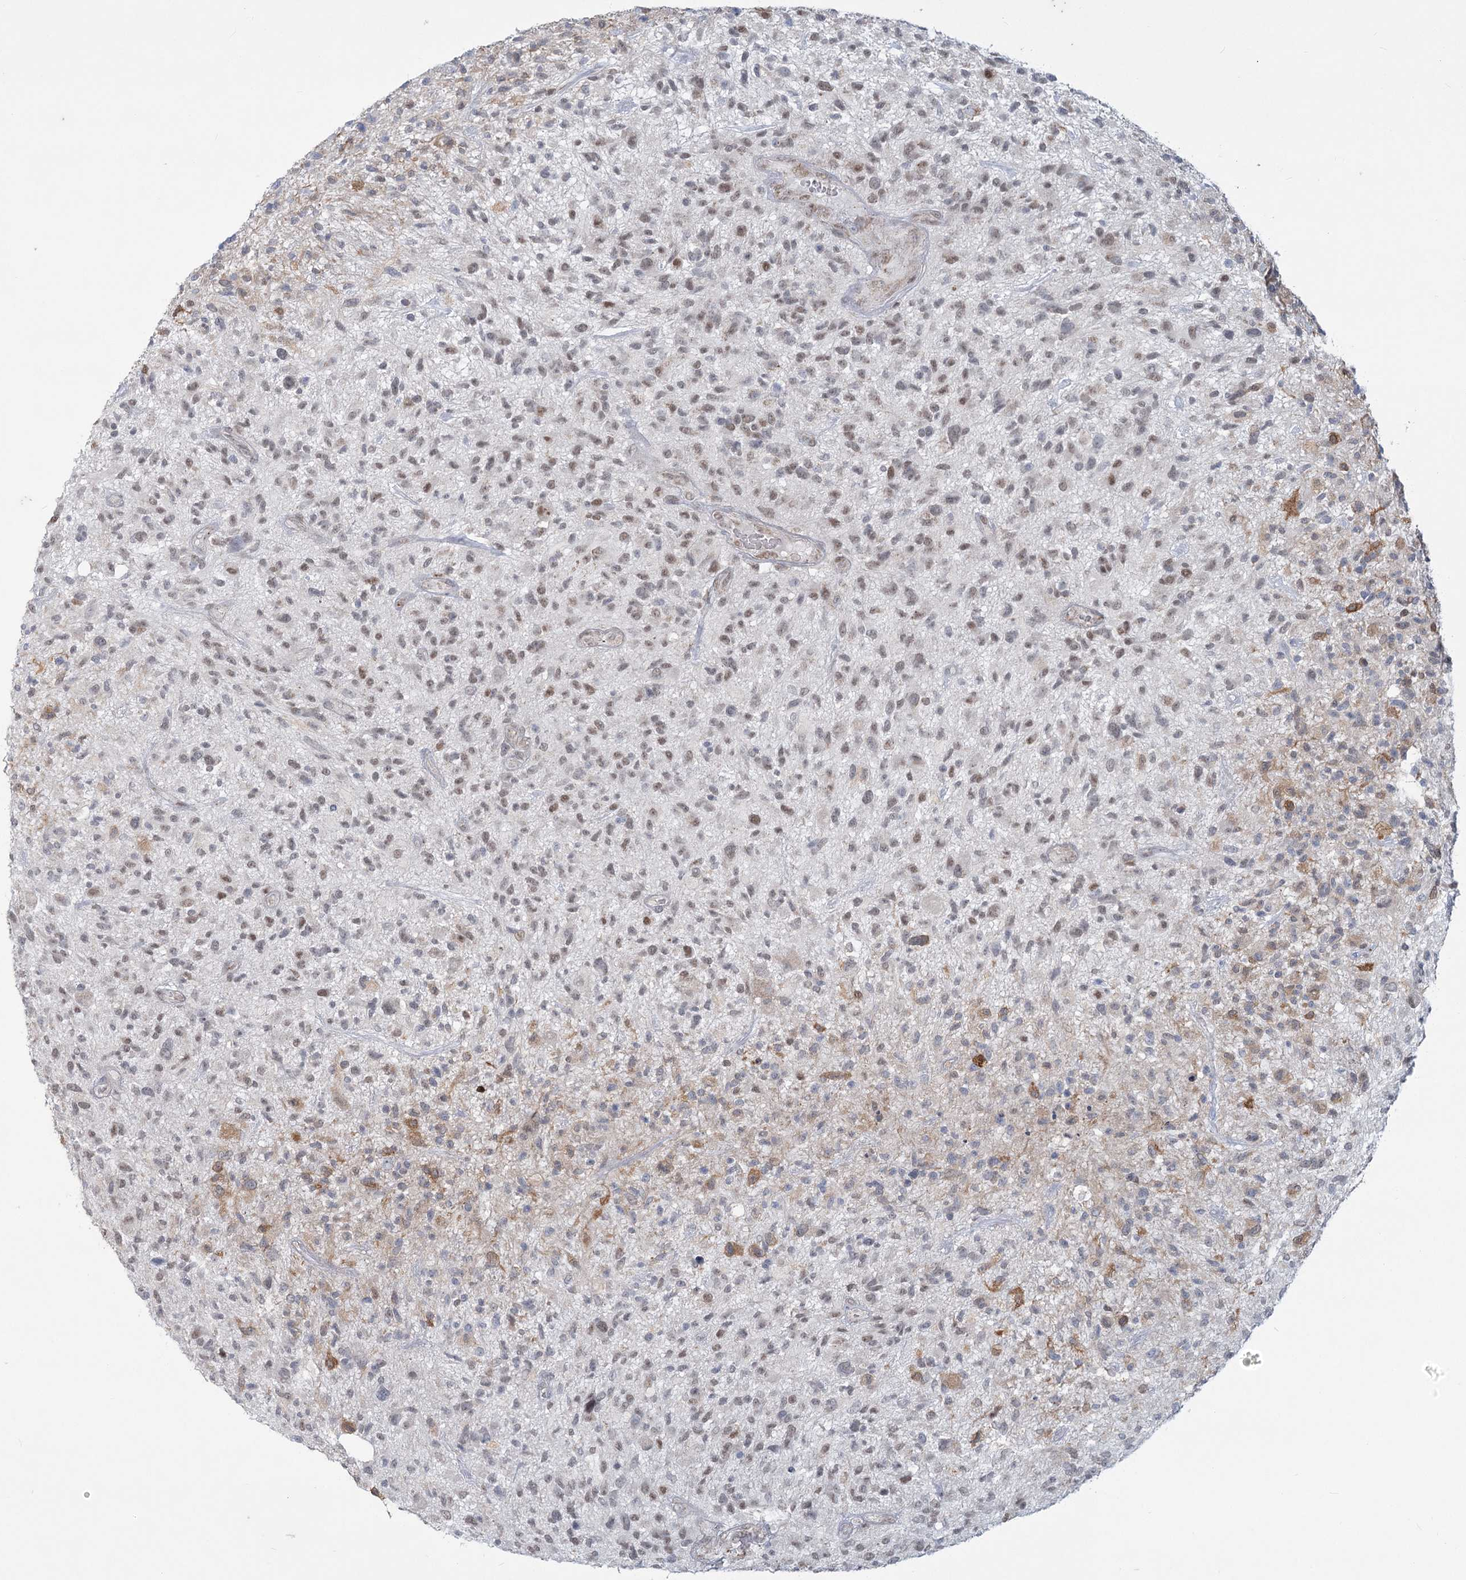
{"staining": {"intensity": "moderate", "quantity": "<25%", "location": "nuclear"}, "tissue": "glioma", "cell_type": "Tumor cells", "image_type": "cancer", "snomed": [{"axis": "morphology", "description": "Glioma, malignant, High grade"}, {"axis": "topography", "description": "Brain"}], "caption": "Protein staining reveals moderate nuclear expression in approximately <25% of tumor cells in glioma. The staining was performed using DAB to visualize the protein expression in brown, while the nuclei were stained in blue with hematoxylin (Magnification: 20x).", "gene": "MTG1", "patient": {"sex": "male", "age": 47}}